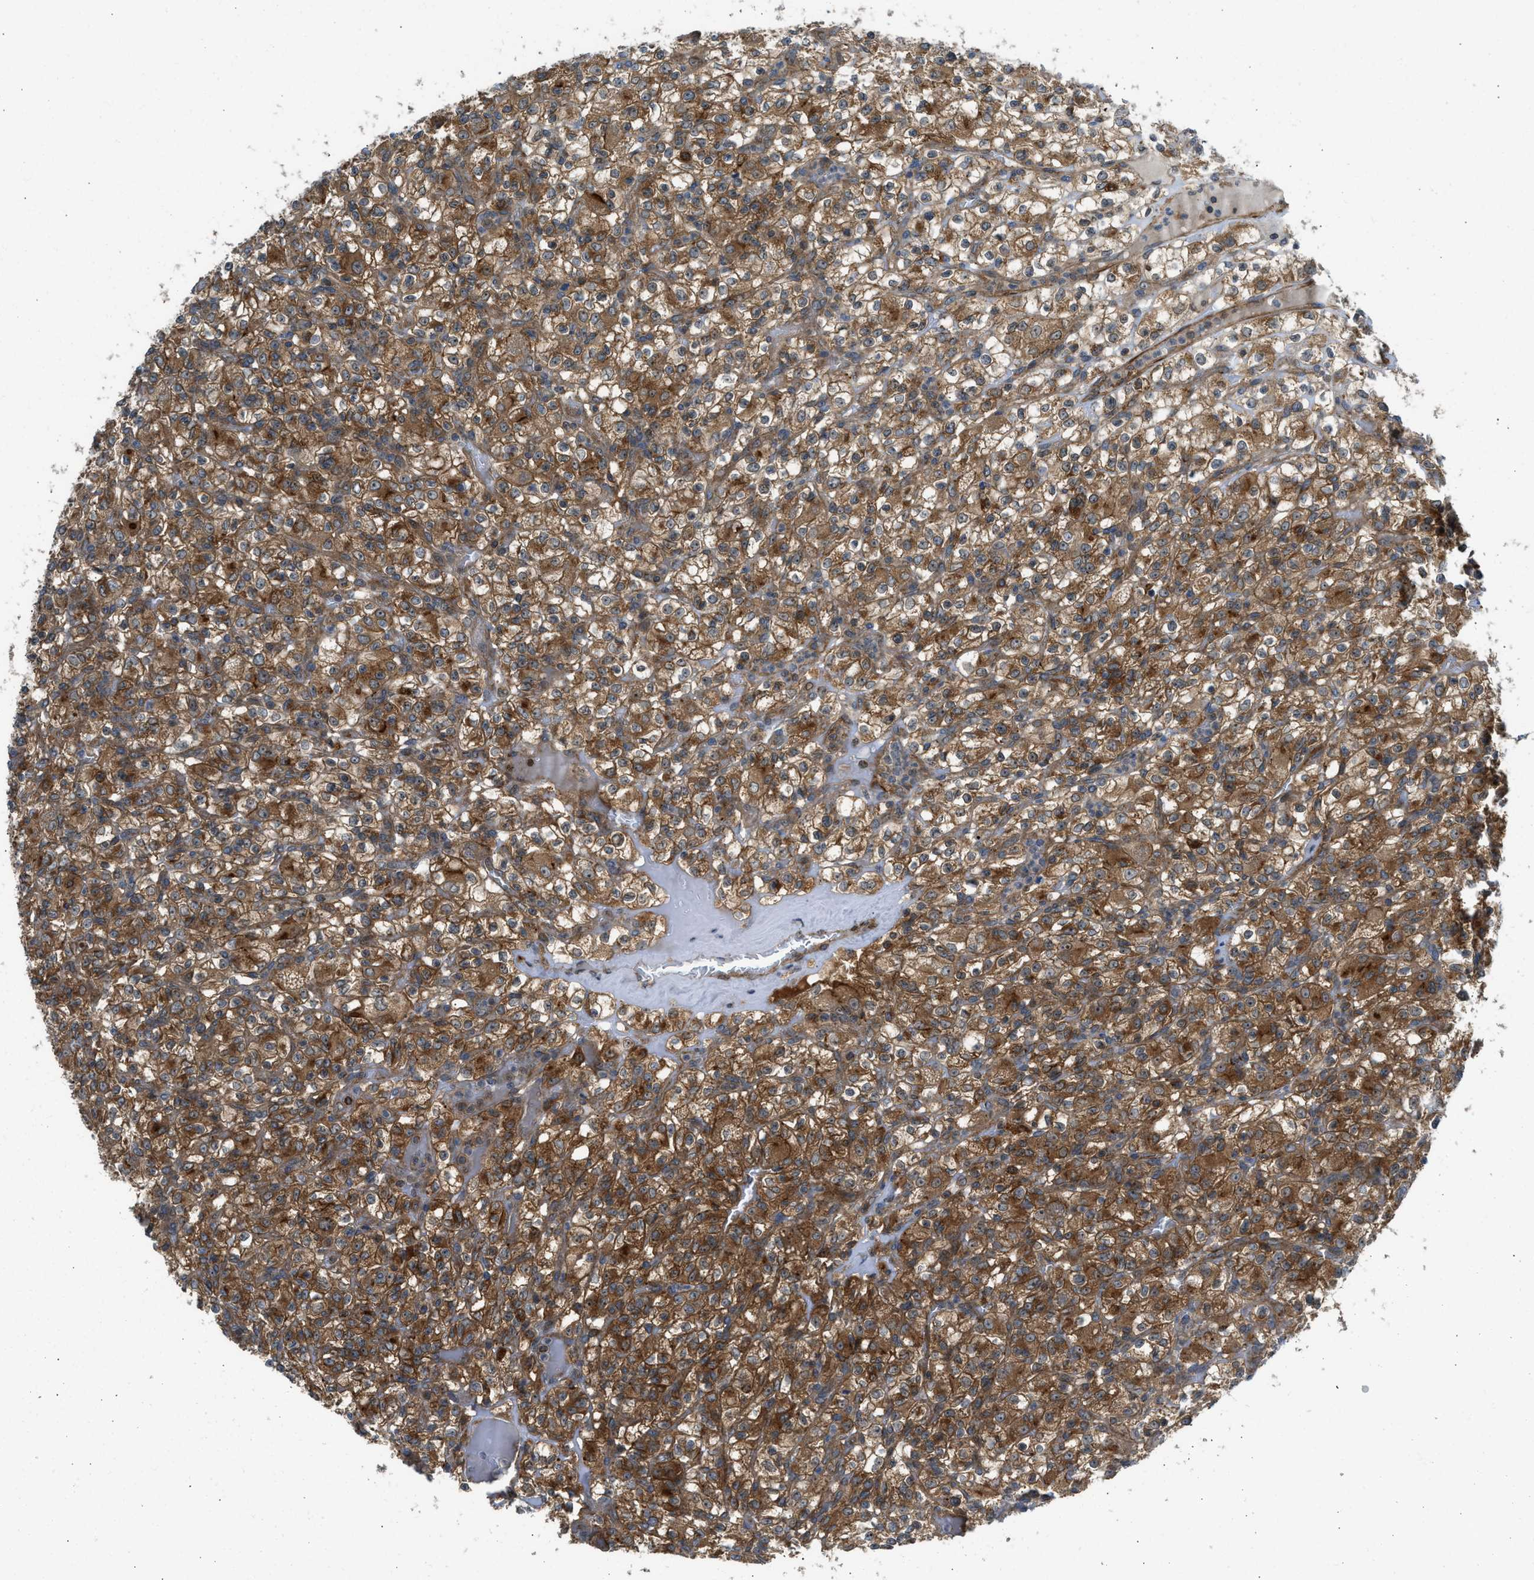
{"staining": {"intensity": "moderate", "quantity": ">75%", "location": "cytoplasmic/membranous"}, "tissue": "renal cancer", "cell_type": "Tumor cells", "image_type": "cancer", "snomed": [{"axis": "morphology", "description": "Normal tissue, NOS"}, {"axis": "morphology", "description": "Adenocarcinoma, NOS"}, {"axis": "topography", "description": "Kidney"}], "caption": "Protein staining of renal adenocarcinoma tissue demonstrates moderate cytoplasmic/membranous expression in about >75% of tumor cells.", "gene": "SESN2", "patient": {"sex": "female", "age": 72}}